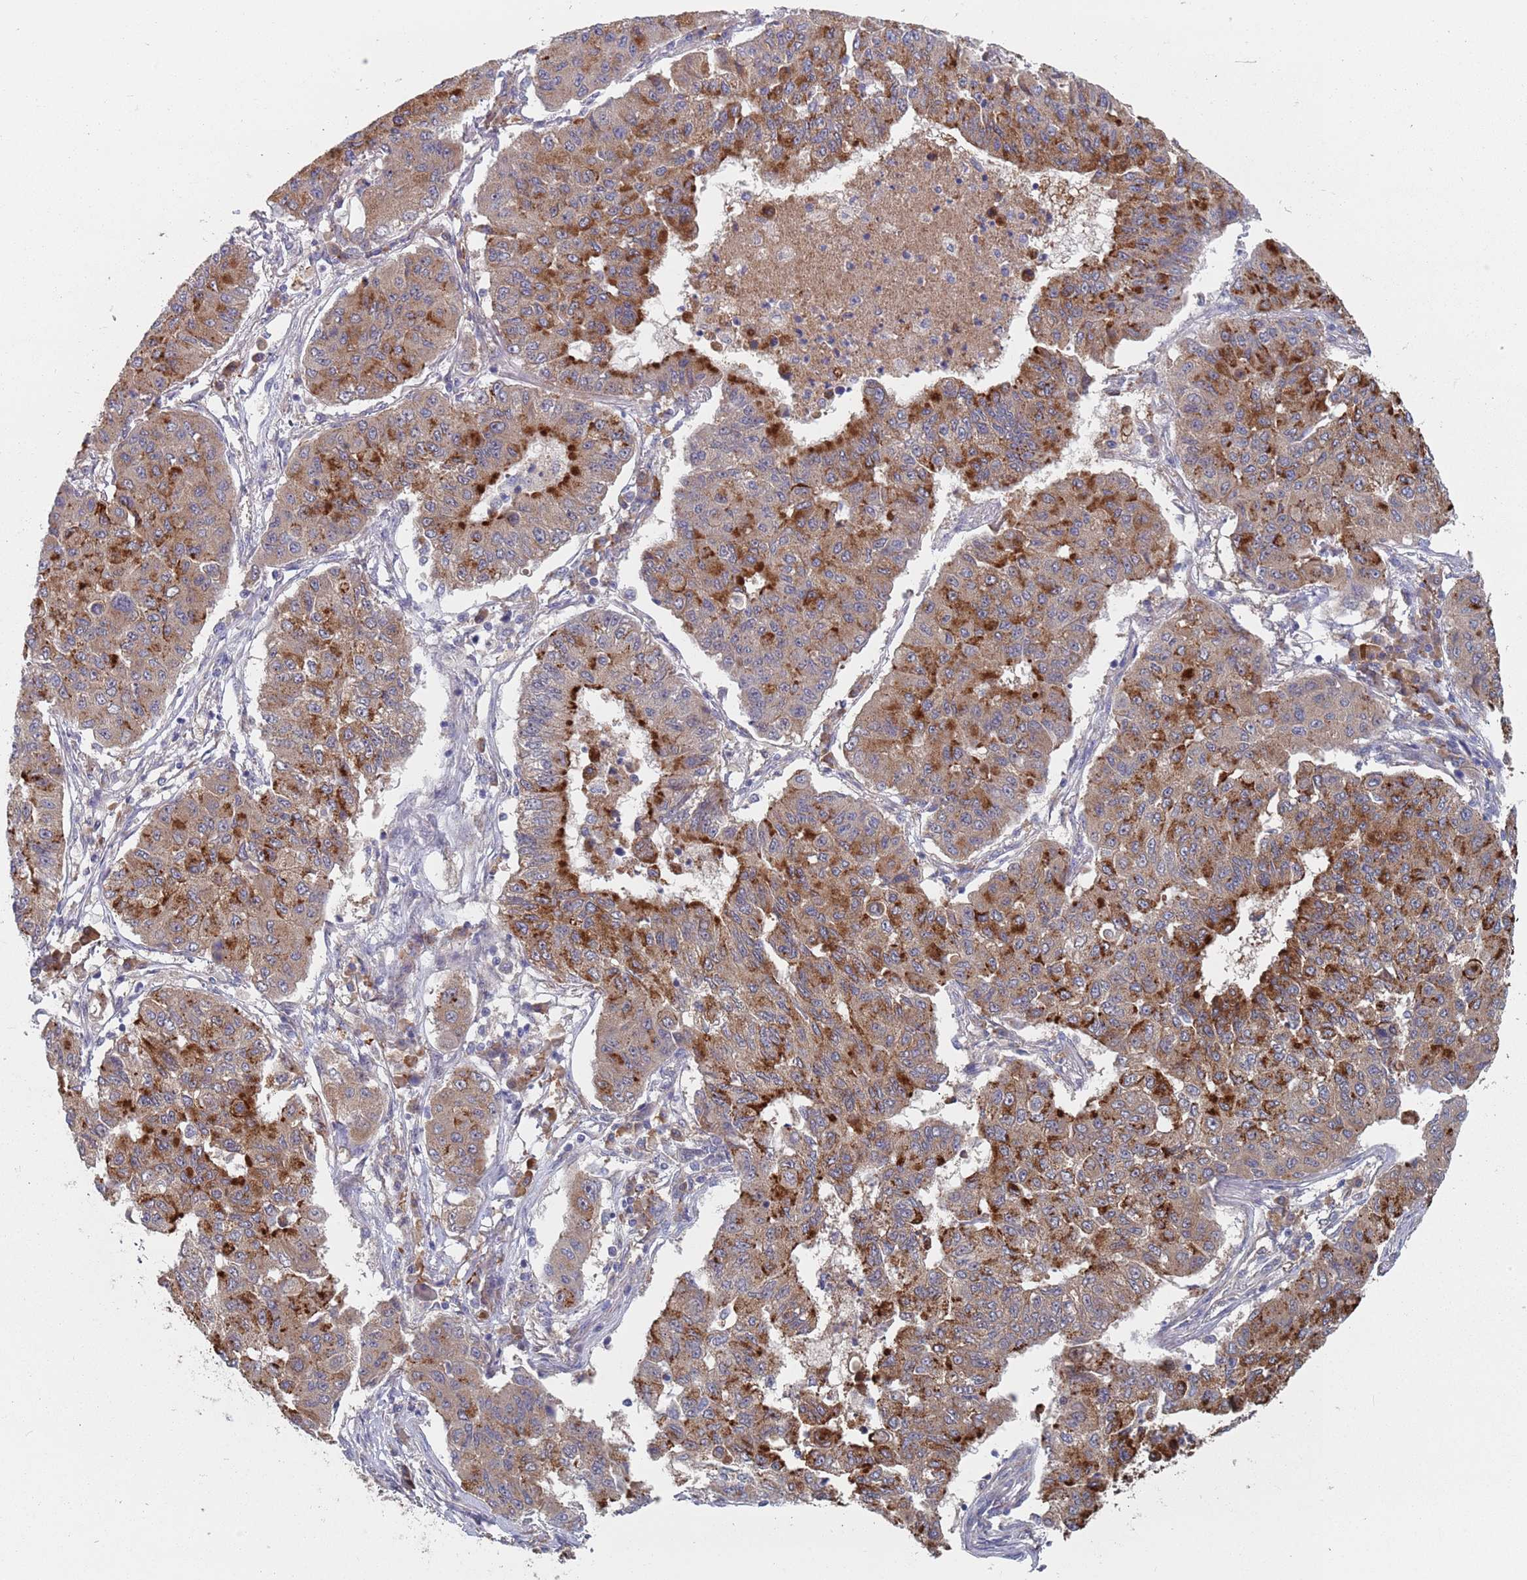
{"staining": {"intensity": "strong", "quantity": "25%-75%", "location": "cytoplasmic/membranous"}, "tissue": "lung cancer", "cell_type": "Tumor cells", "image_type": "cancer", "snomed": [{"axis": "morphology", "description": "Squamous cell carcinoma, NOS"}, {"axis": "topography", "description": "Lung"}], "caption": "DAB immunohistochemical staining of human lung squamous cell carcinoma reveals strong cytoplasmic/membranous protein positivity in approximately 25%-75% of tumor cells.", "gene": "ZNF140", "patient": {"sex": "male", "age": 74}}